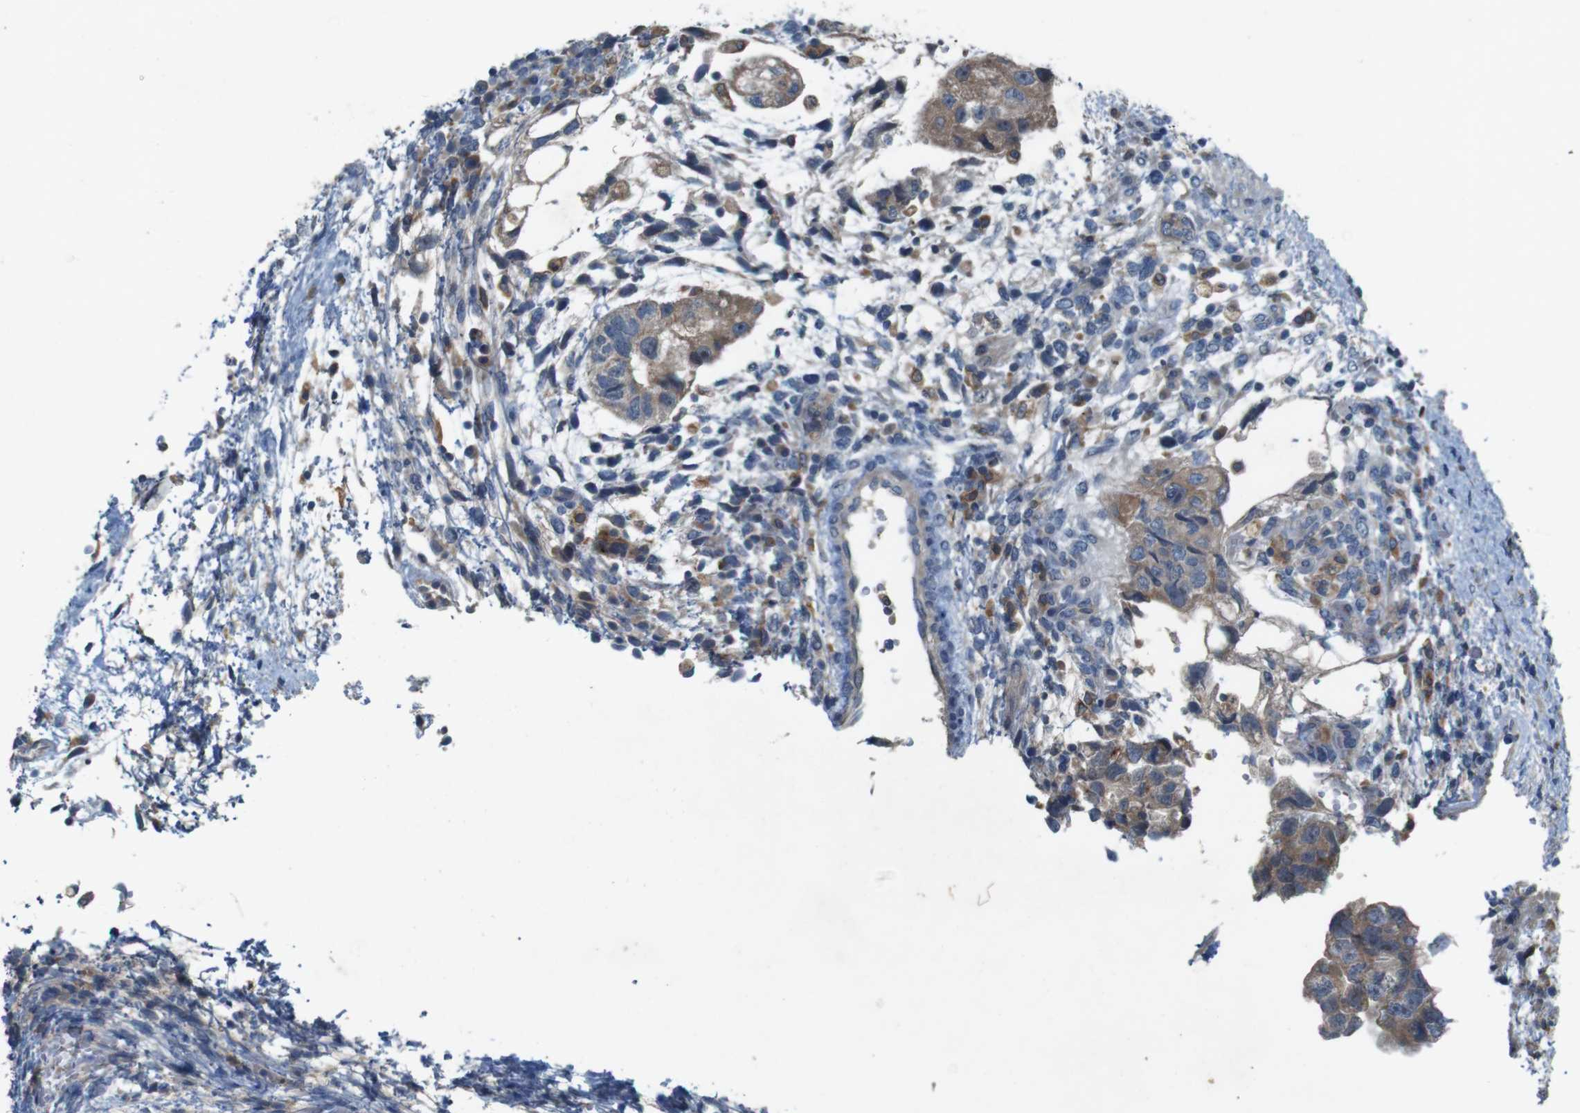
{"staining": {"intensity": "moderate", "quantity": ">75%", "location": "cytoplasmic/membranous"}, "tissue": "testis cancer", "cell_type": "Tumor cells", "image_type": "cancer", "snomed": [{"axis": "morphology", "description": "Carcinoma, Embryonal, NOS"}, {"axis": "topography", "description": "Testis"}], "caption": "Immunohistochemical staining of human embryonal carcinoma (testis) shows medium levels of moderate cytoplasmic/membranous protein staining in approximately >75% of tumor cells. The protein of interest is stained brown, and the nuclei are stained in blue (DAB IHC with brightfield microscopy, high magnification).", "gene": "MOGAT3", "patient": {"sex": "male", "age": 36}}